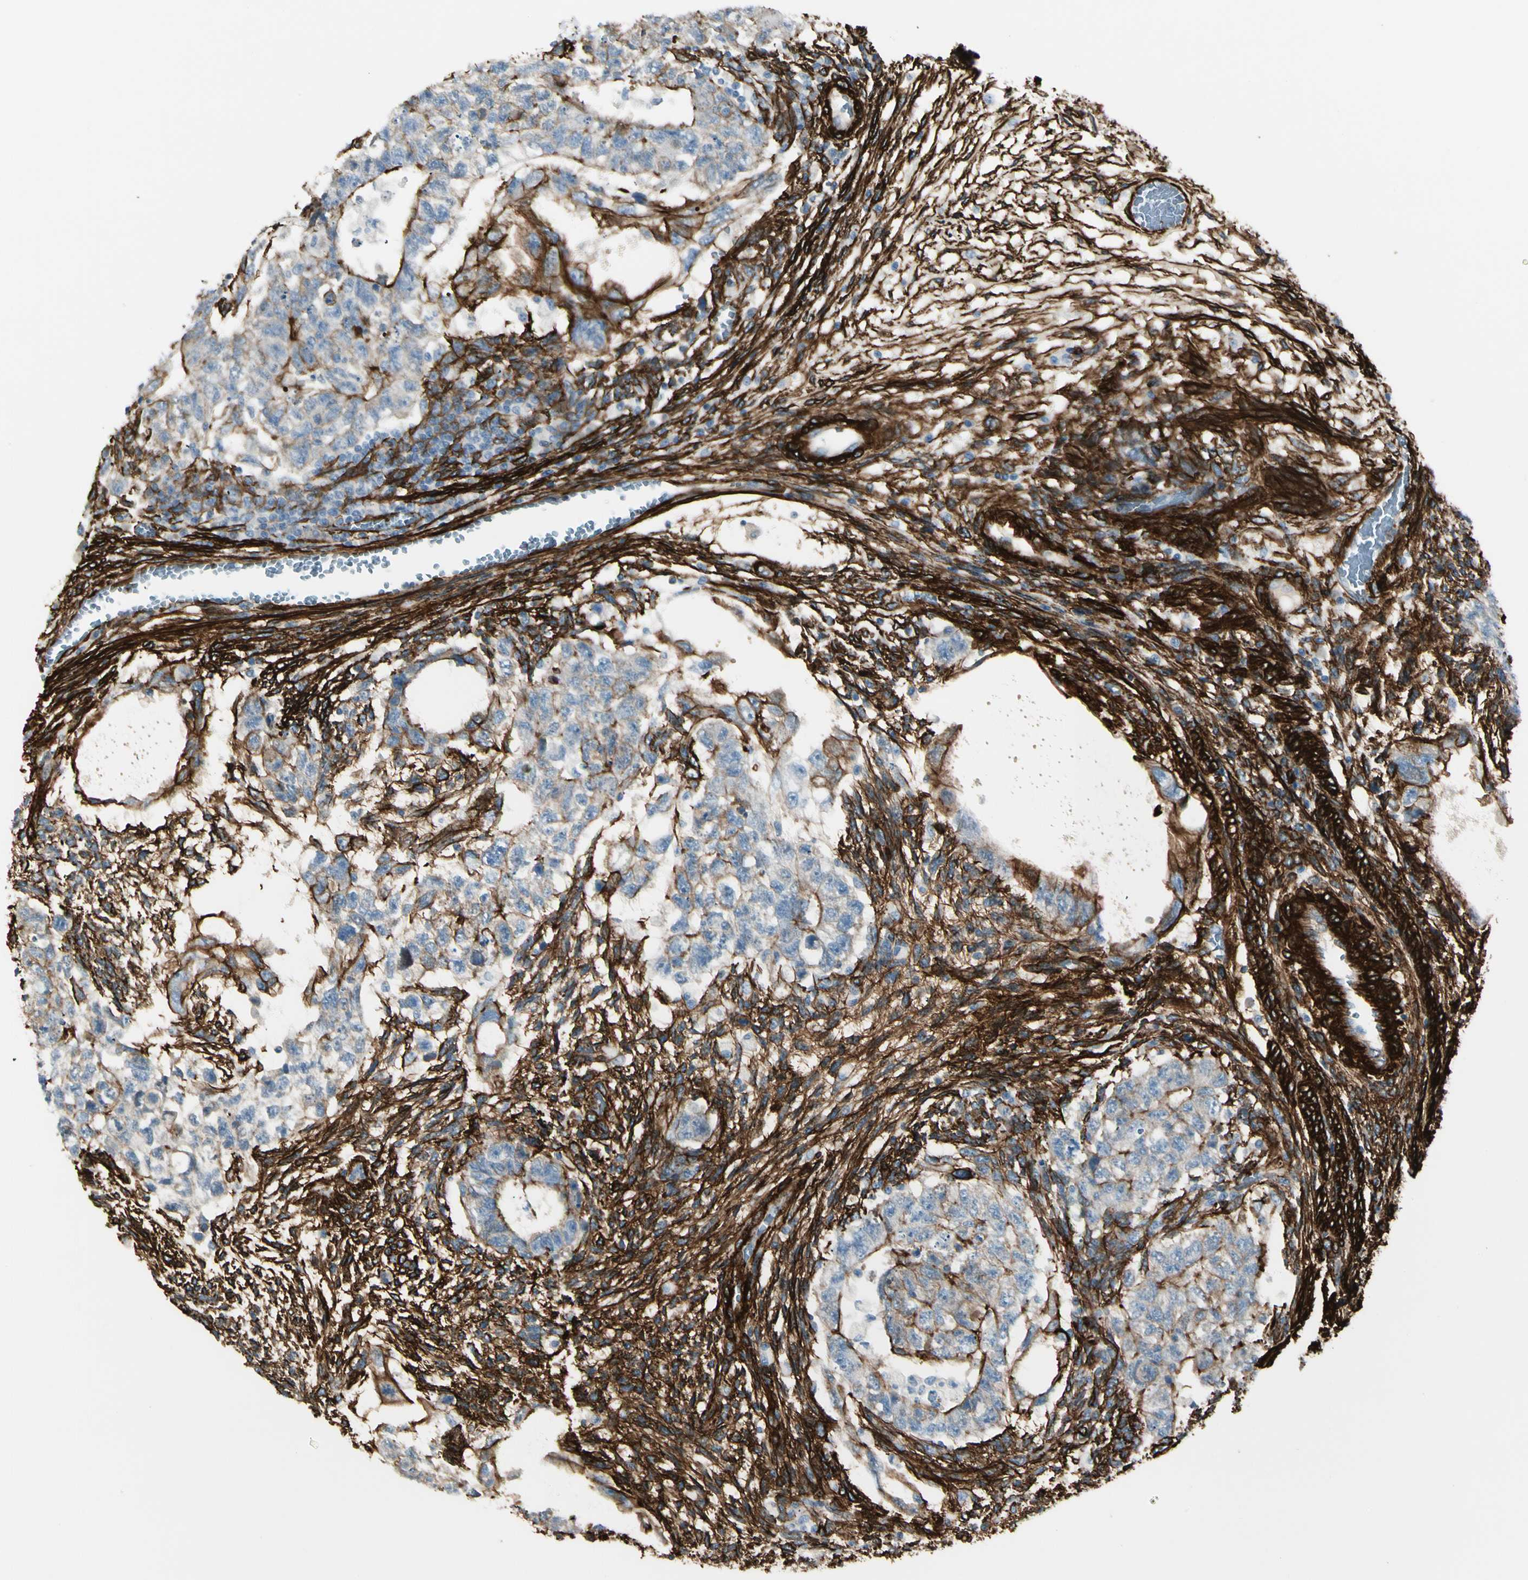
{"staining": {"intensity": "moderate", "quantity": "25%-75%", "location": "cytoplasmic/membranous"}, "tissue": "testis cancer", "cell_type": "Tumor cells", "image_type": "cancer", "snomed": [{"axis": "morphology", "description": "Normal tissue, NOS"}, {"axis": "morphology", "description": "Carcinoma, Embryonal, NOS"}, {"axis": "topography", "description": "Testis"}], "caption": "Immunohistochemistry of testis cancer exhibits medium levels of moderate cytoplasmic/membranous expression in approximately 25%-75% of tumor cells.", "gene": "CALD1", "patient": {"sex": "male", "age": 36}}